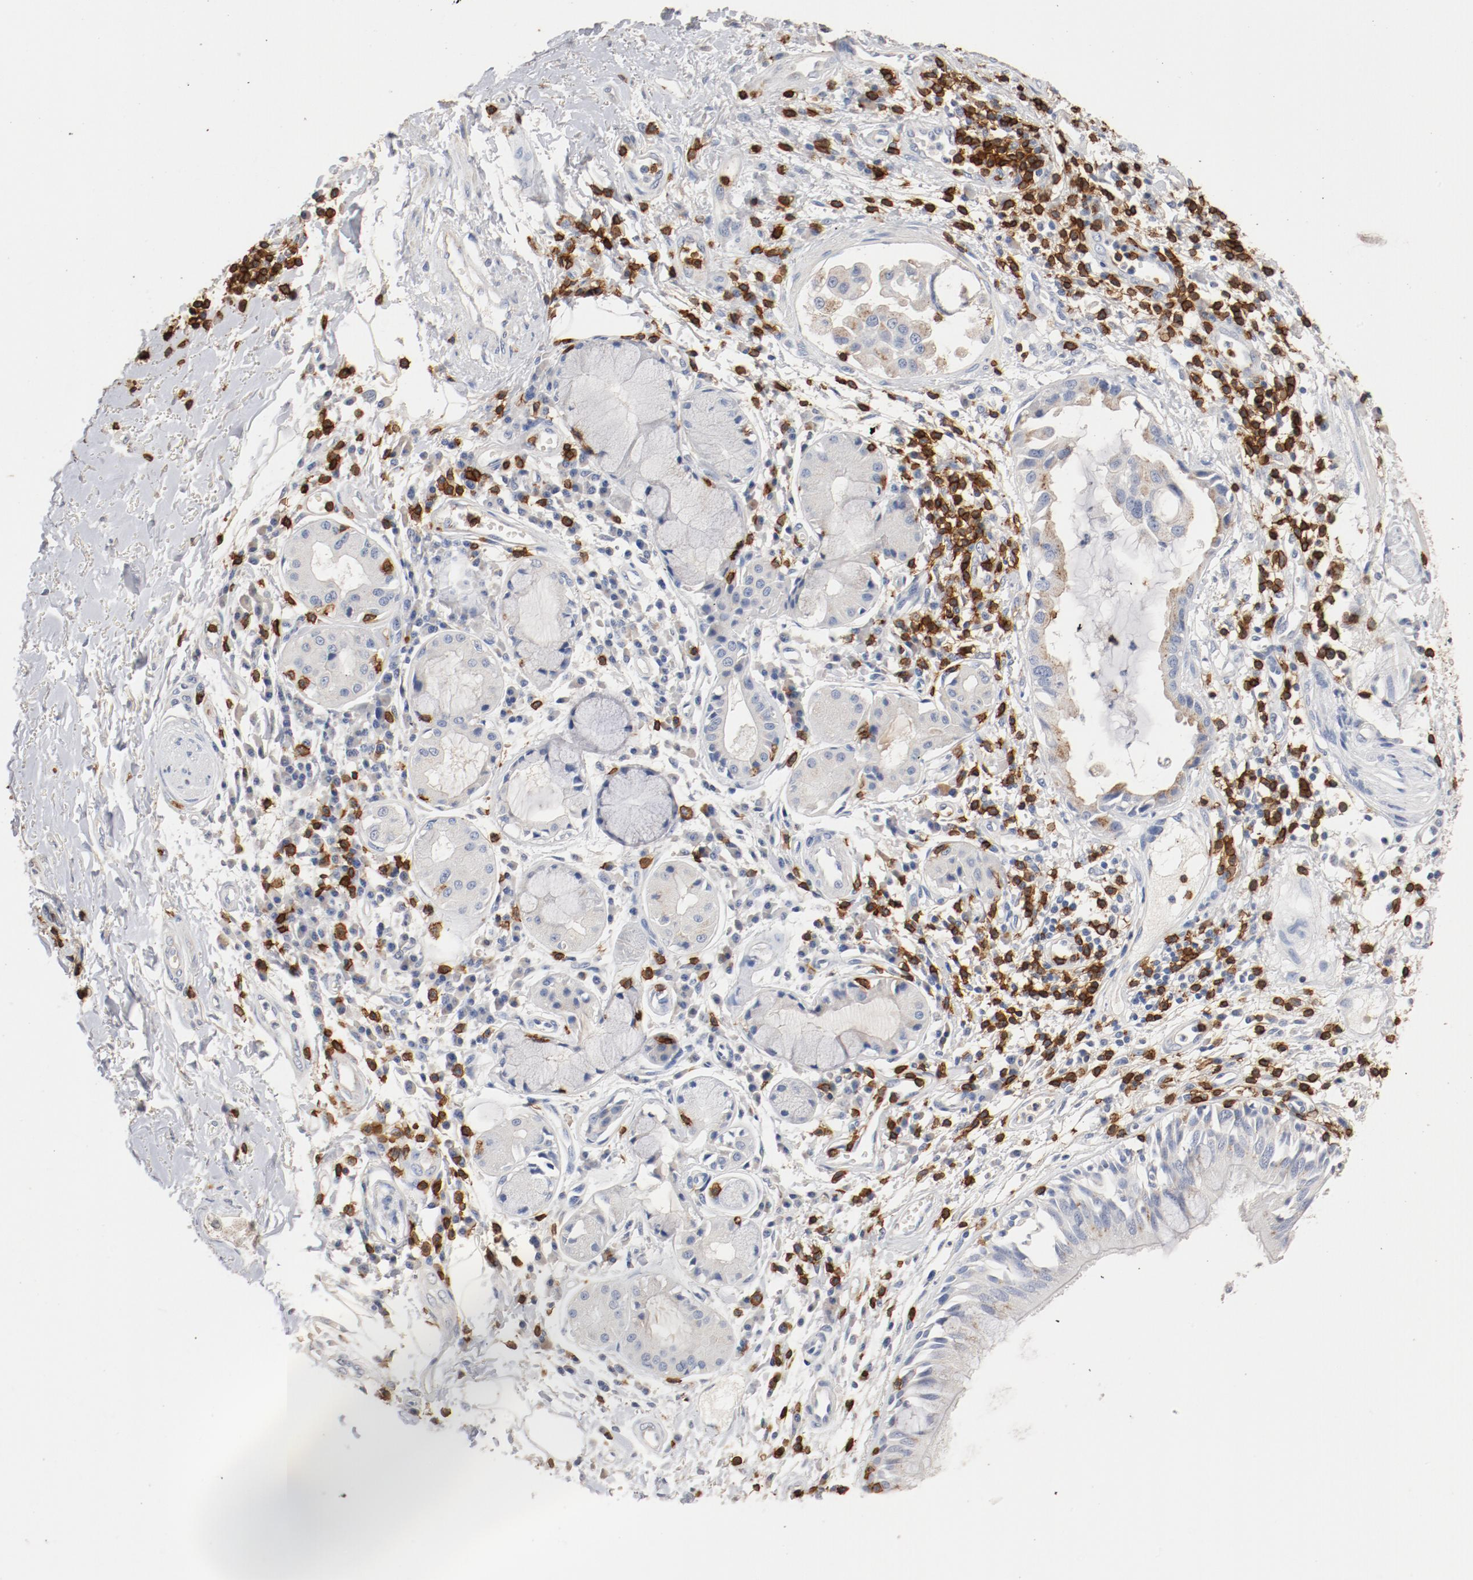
{"staining": {"intensity": "negative", "quantity": "none", "location": "none"}, "tissue": "adipose tissue", "cell_type": "Adipocytes", "image_type": "normal", "snomed": [{"axis": "morphology", "description": "Normal tissue, NOS"}, {"axis": "morphology", "description": "Adenocarcinoma, NOS"}, {"axis": "topography", "description": "Cartilage tissue"}, {"axis": "topography", "description": "Bronchus"}, {"axis": "topography", "description": "Lung"}], "caption": "A high-resolution image shows immunohistochemistry (IHC) staining of normal adipose tissue, which exhibits no significant expression in adipocytes. The staining is performed using DAB (3,3'-diaminobenzidine) brown chromogen with nuclei counter-stained in using hematoxylin.", "gene": "CD247", "patient": {"sex": "female", "age": 67}}